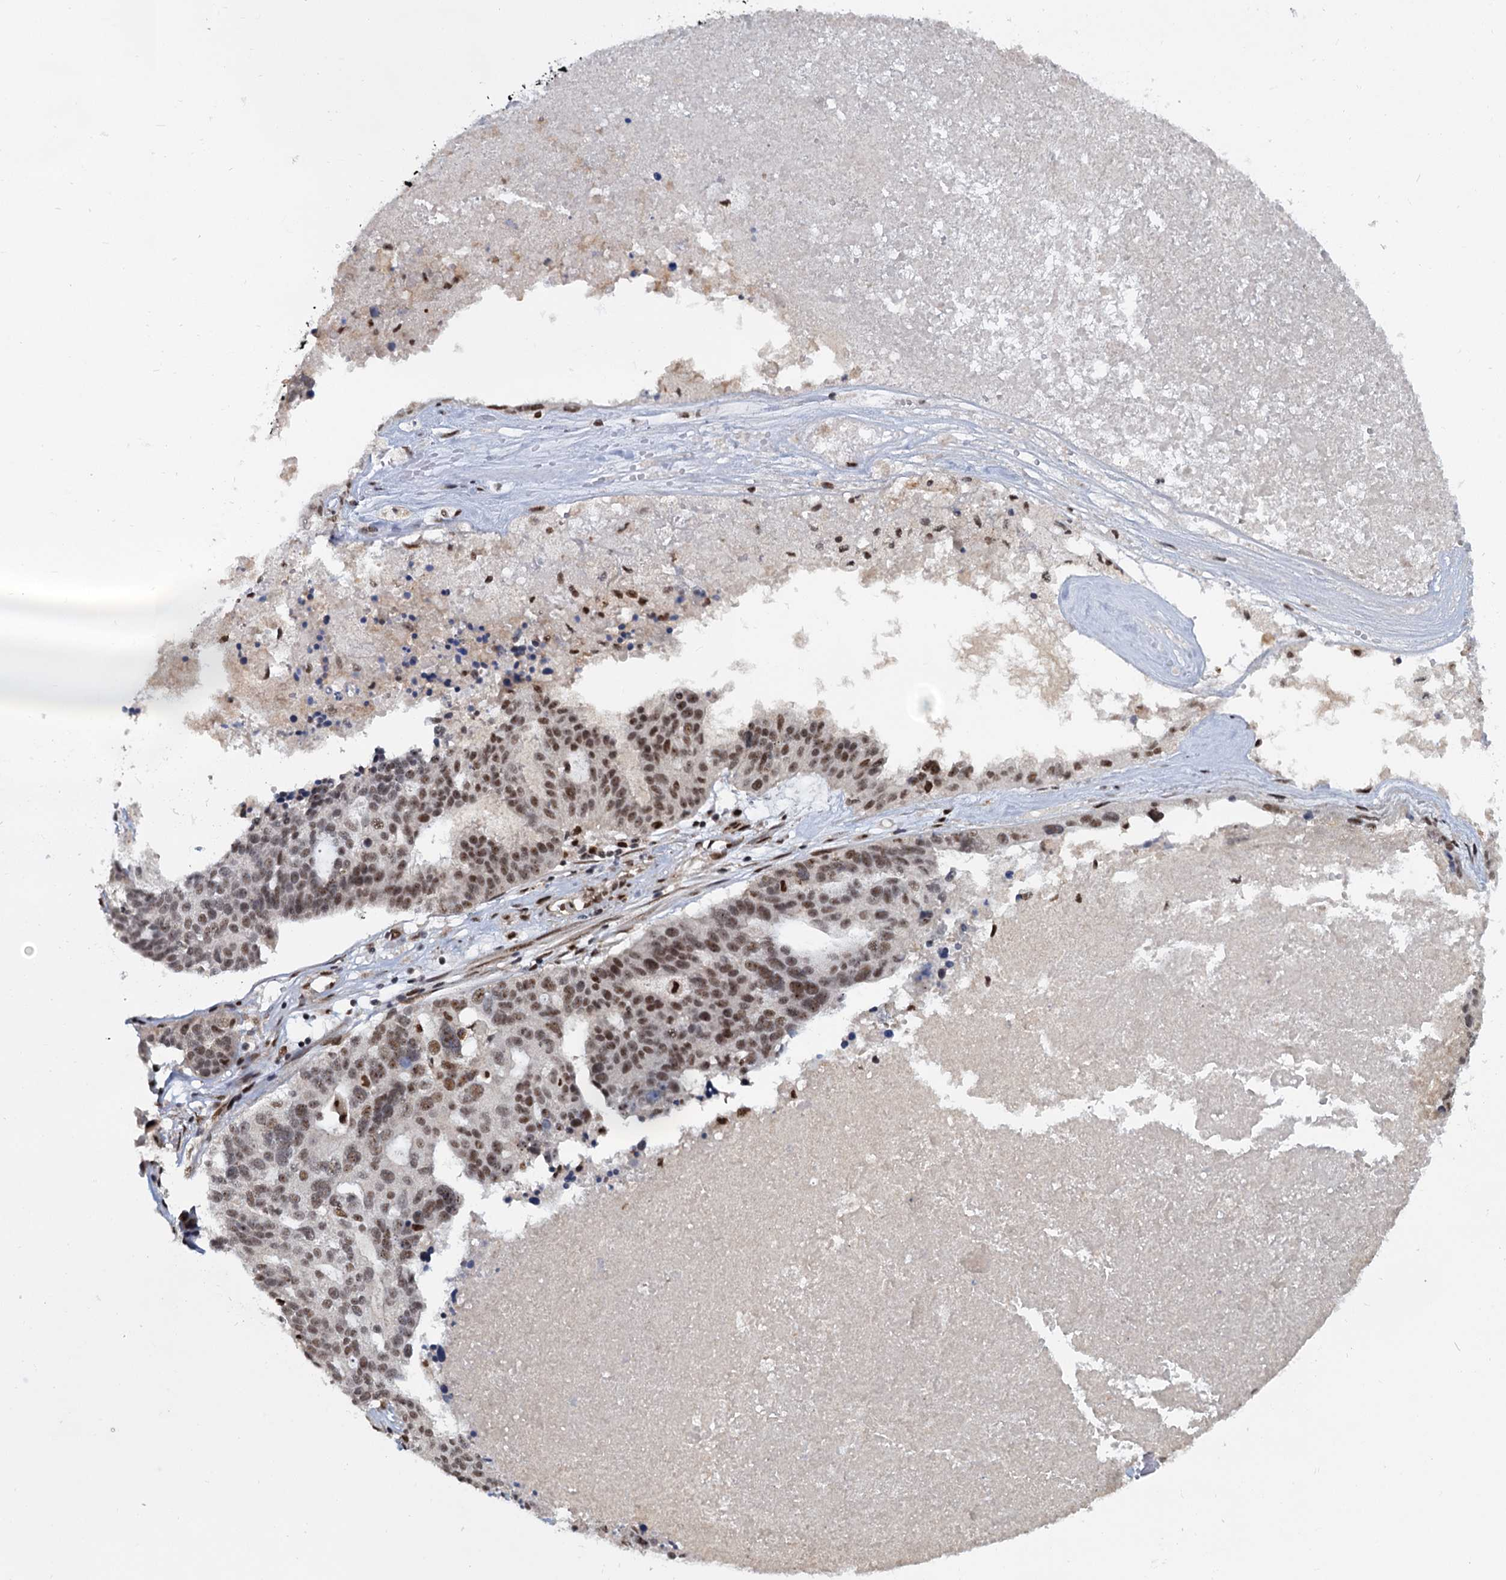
{"staining": {"intensity": "moderate", "quantity": "25%-75%", "location": "nuclear"}, "tissue": "ovarian cancer", "cell_type": "Tumor cells", "image_type": "cancer", "snomed": [{"axis": "morphology", "description": "Cystadenocarcinoma, serous, NOS"}, {"axis": "topography", "description": "Ovary"}], "caption": "High-power microscopy captured an immunohistochemistry micrograph of ovarian cancer, revealing moderate nuclear positivity in approximately 25%-75% of tumor cells.", "gene": "WBP4", "patient": {"sex": "female", "age": 59}}